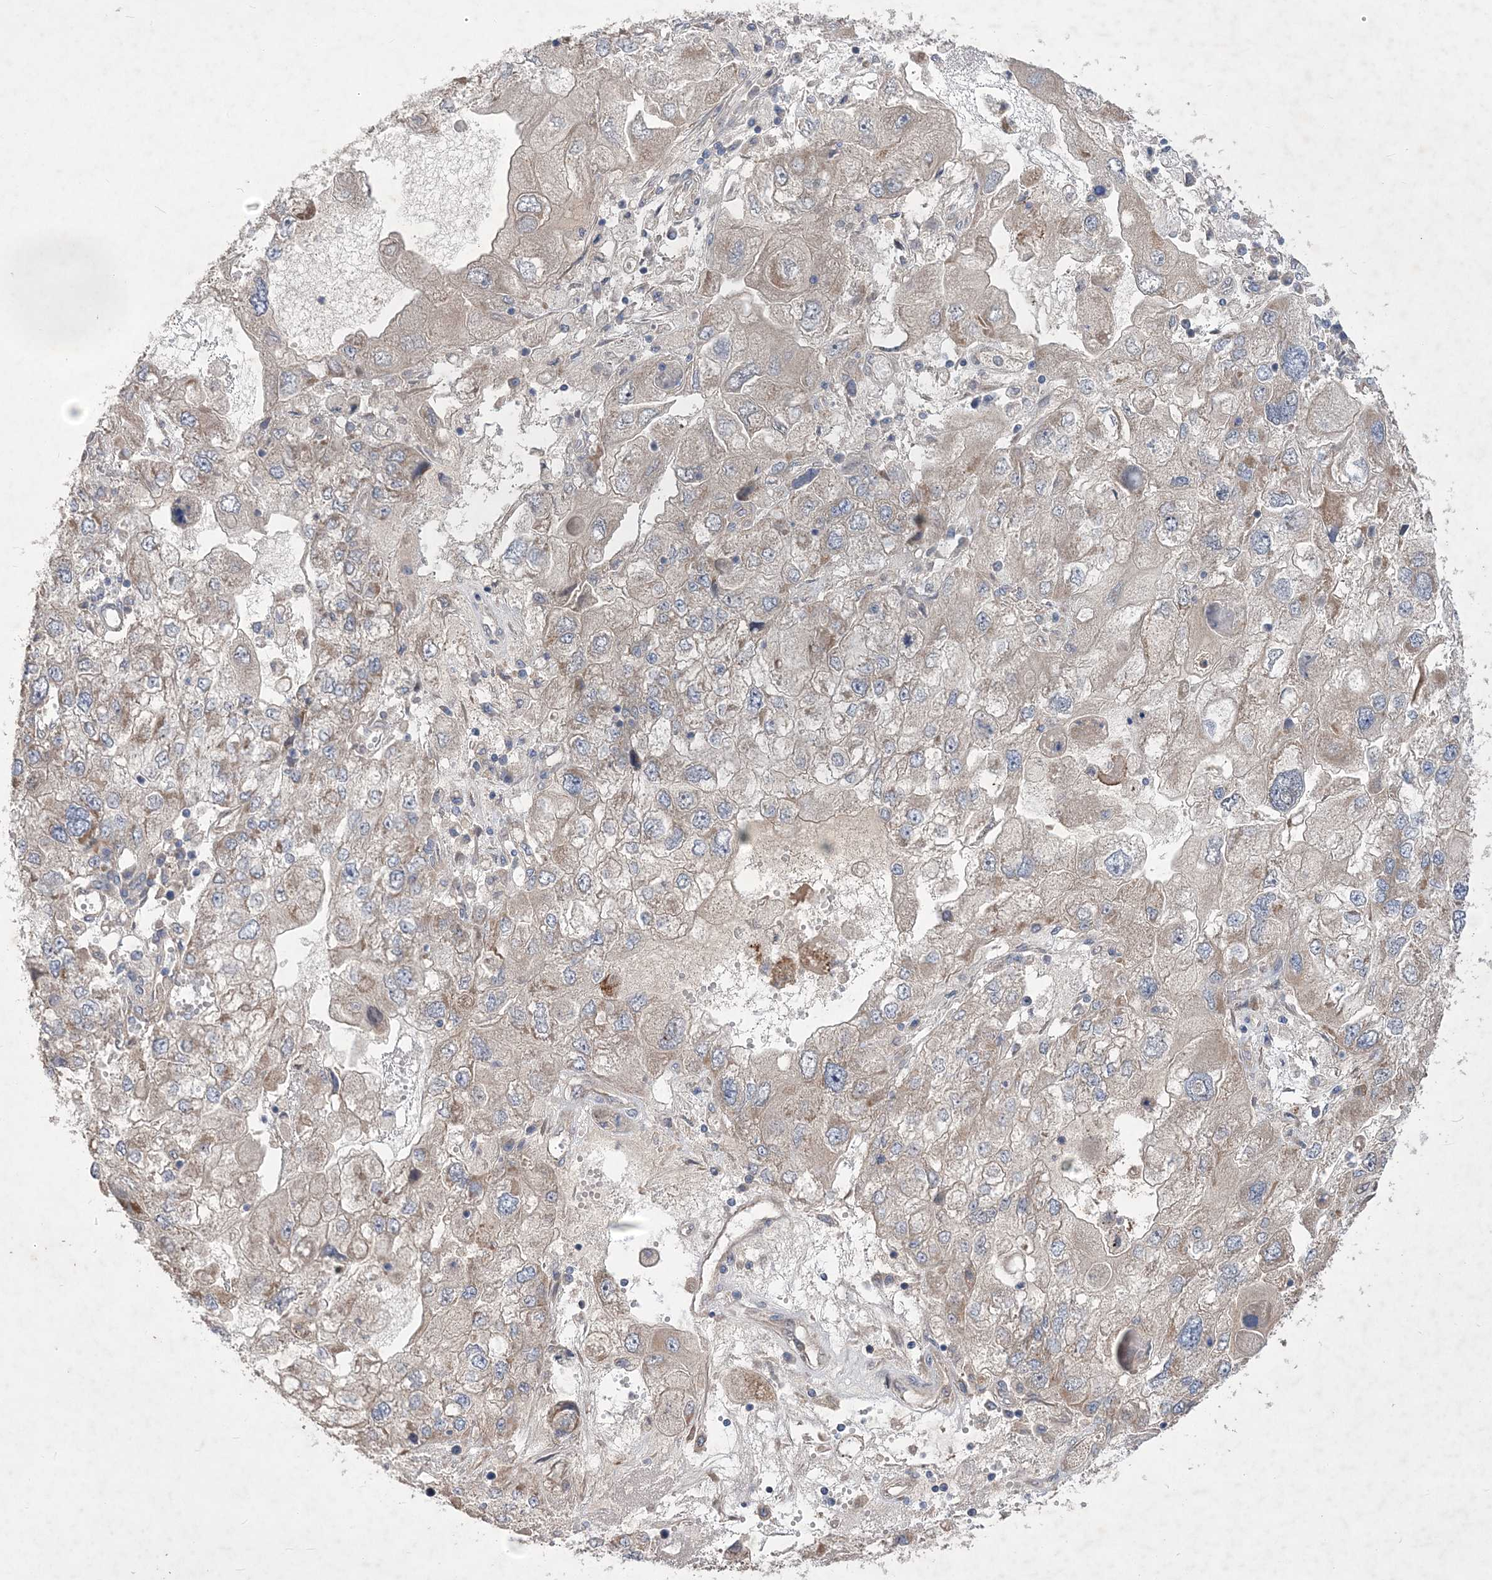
{"staining": {"intensity": "weak", "quantity": "<25%", "location": "cytoplasmic/membranous"}, "tissue": "endometrial cancer", "cell_type": "Tumor cells", "image_type": "cancer", "snomed": [{"axis": "morphology", "description": "Adenocarcinoma, NOS"}, {"axis": "topography", "description": "Endometrium"}], "caption": "Immunohistochemistry (IHC) histopathology image of neoplastic tissue: human endometrial cancer stained with DAB (3,3'-diaminobenzidine) displays no significant protein staining in tumor cells. (DAB (3,3'-diaminobenzidine) IHC with hematoxylin counter stain).", "gene": "MTRF1L", "patient": {"sex": "female", "age": 49}}